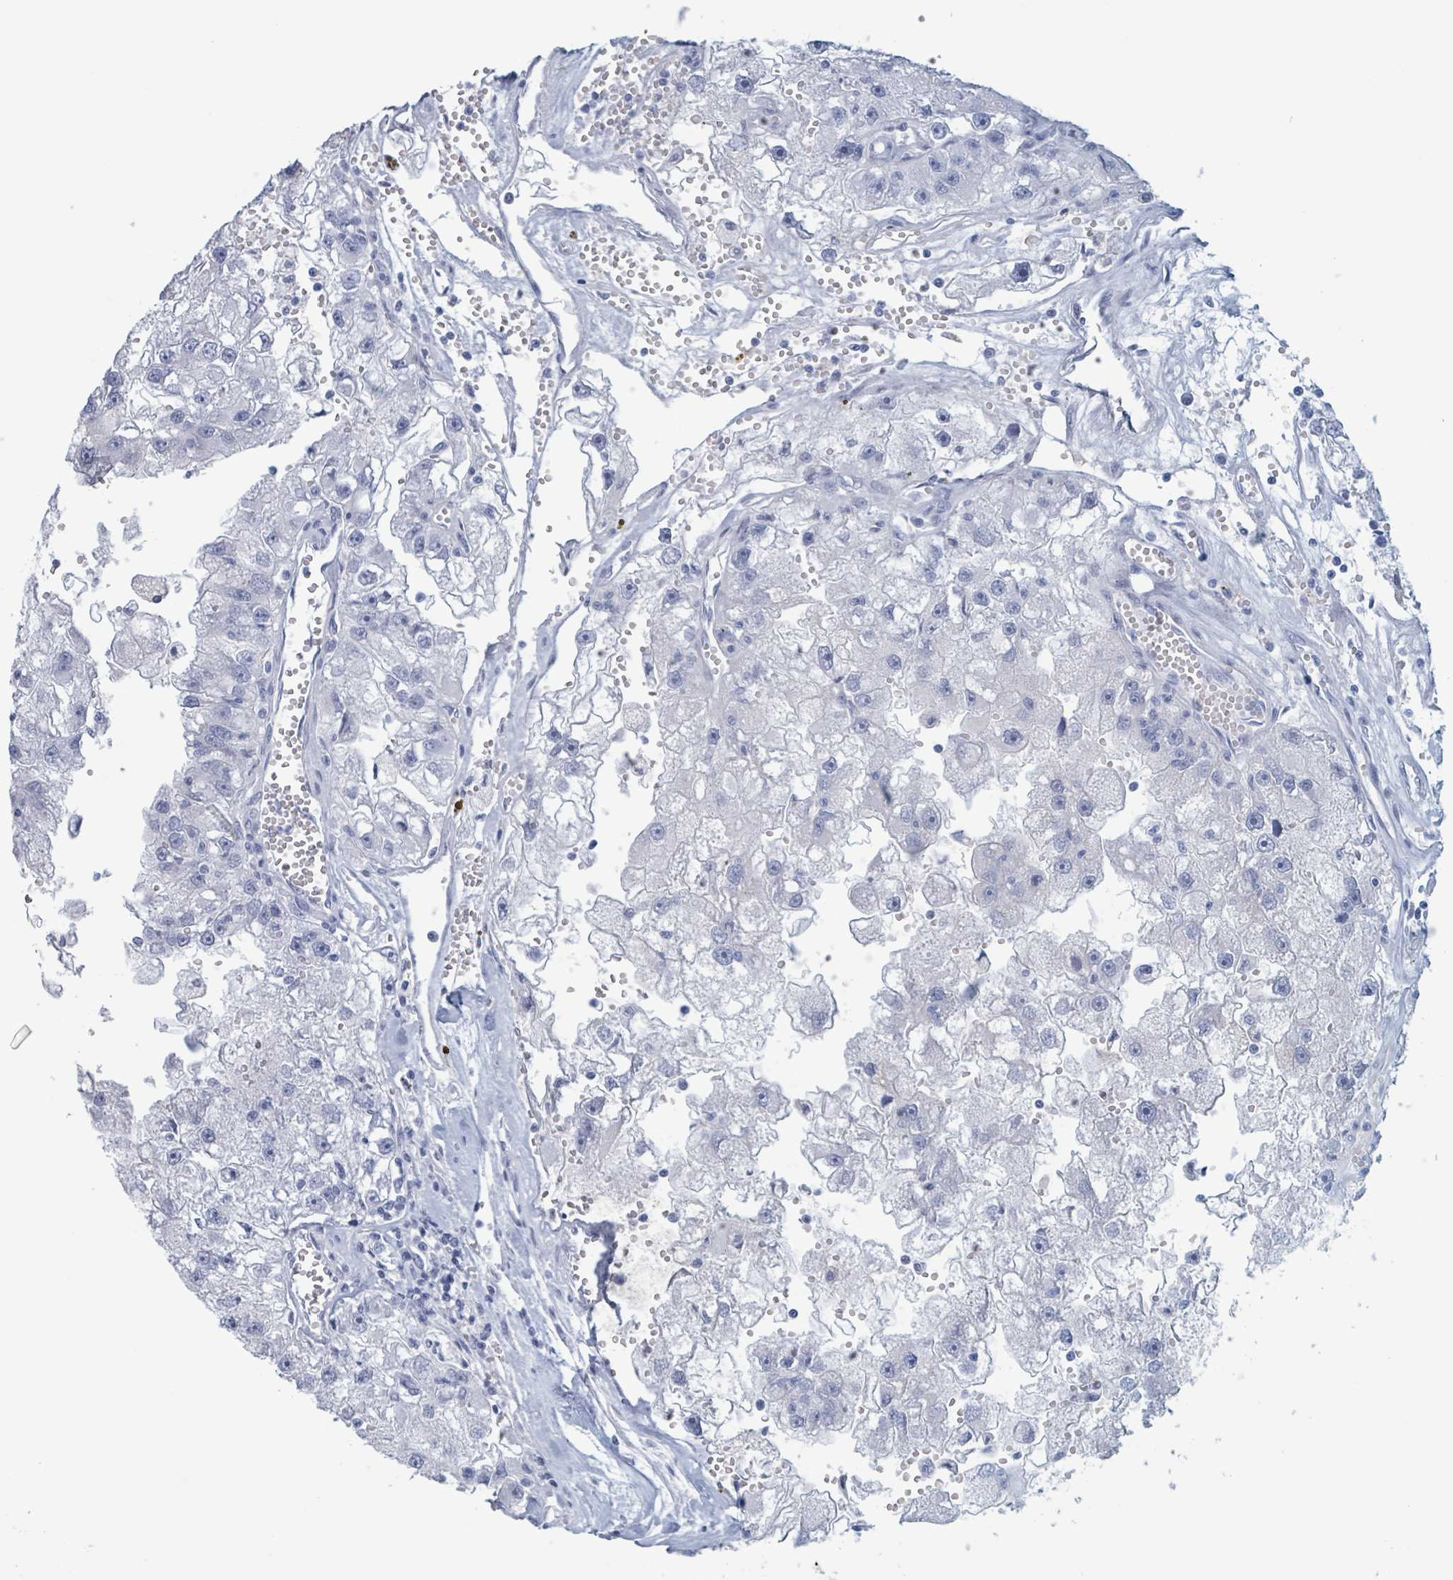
{"staining": {"intensity": "negative", "quantity": "none", "location": "none"}, "tissue": "renal cancer", "cell_type": "Tumor cells", "image_type": "cancer", "snomed": [{"axis": "morphology", "description": "Adenocarcinoma, NOS"}, {"axis": "topography", "description": "Kidney"}], "caption": "This is an immunohistochemistry (IHC) micrograph of renal adenocarcinoma. There is no positivity in tumor cells.", "gene": "KLK4", "patient": {"sex": "male", "age": 63}}